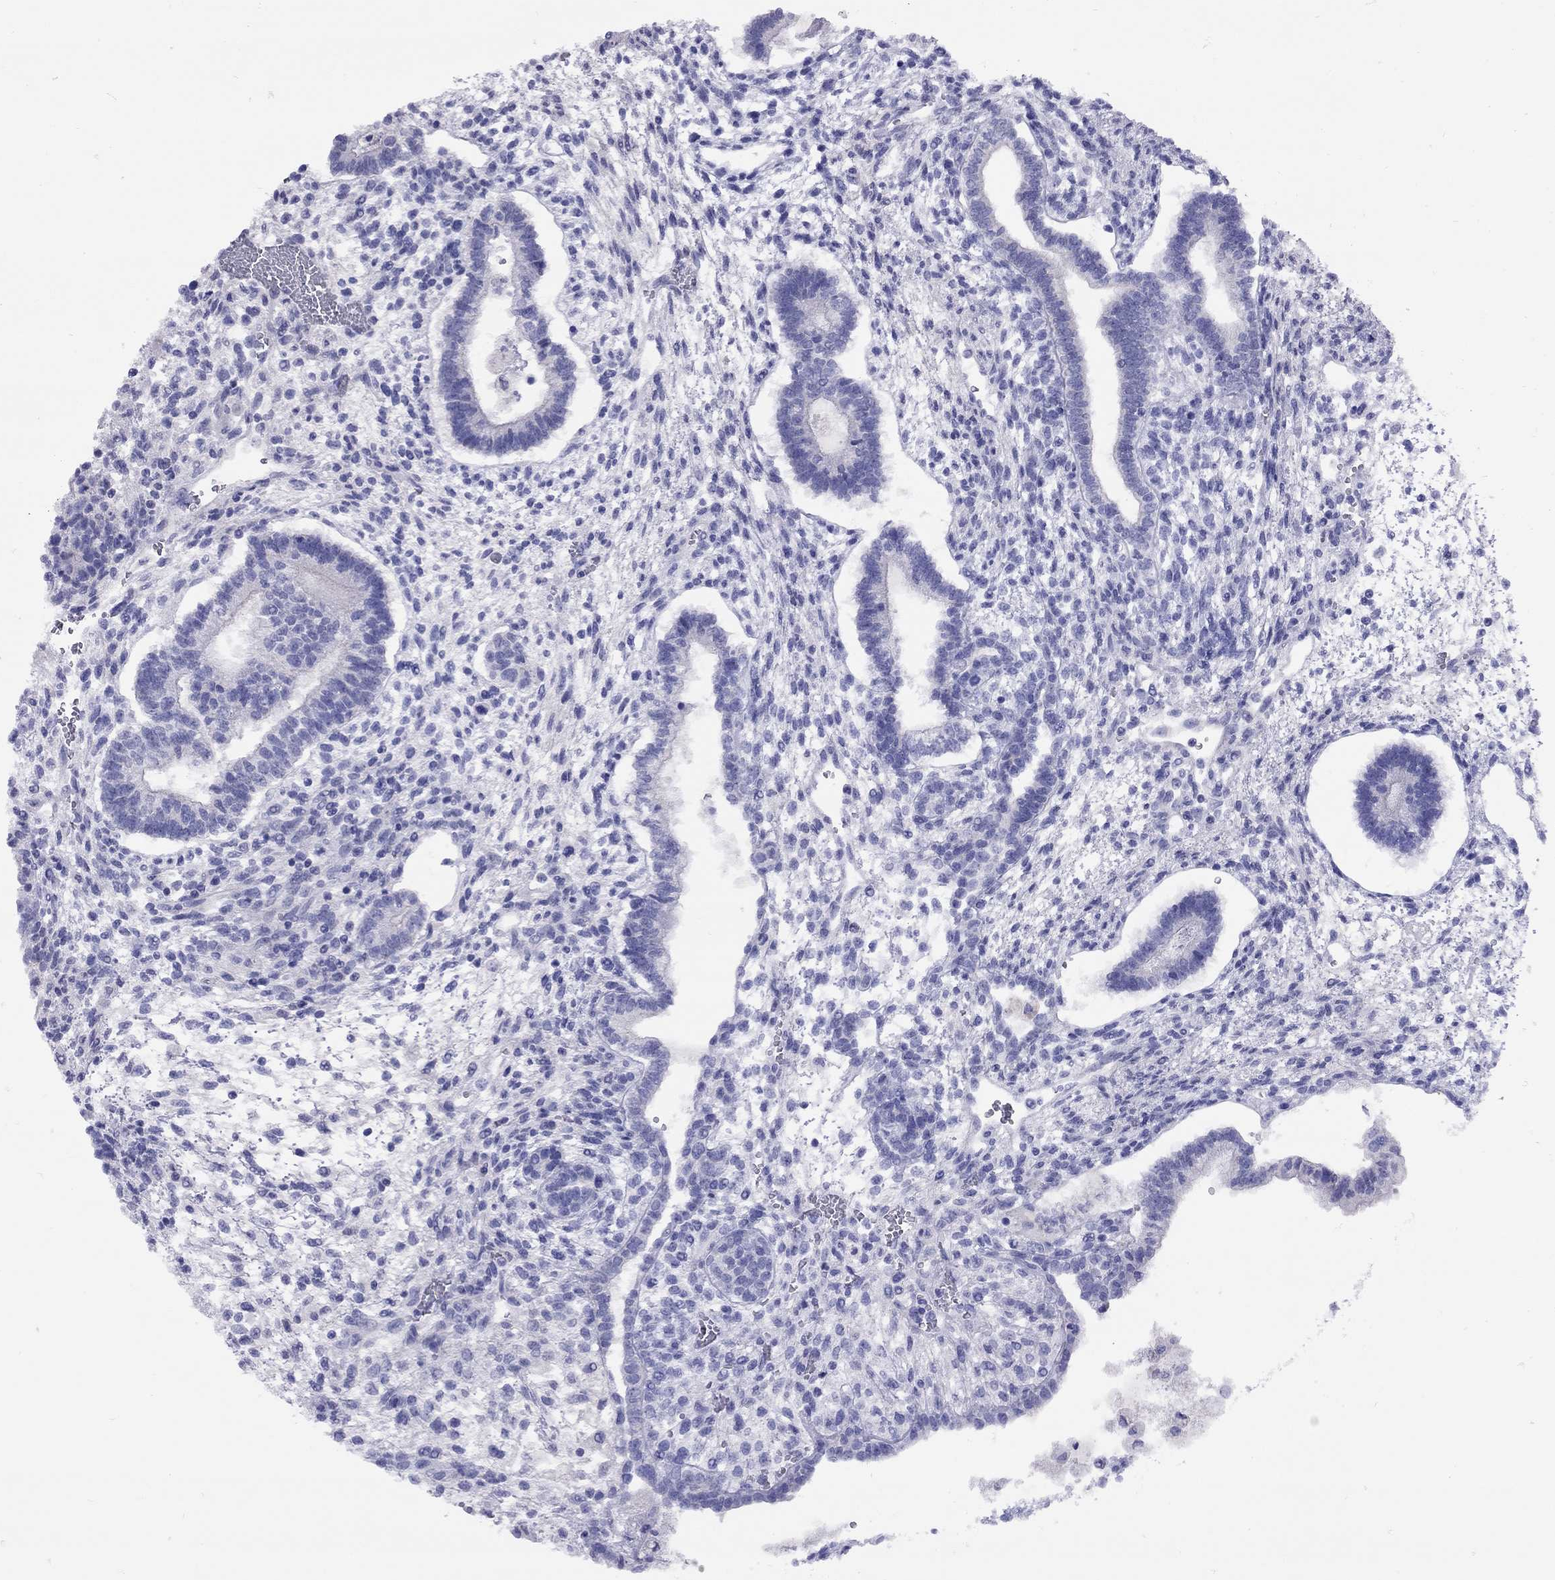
{"staining": {"intensity": "negative", "quantity": "none", "location": "none"}, "tissue": "testis cancer", "cell_type": "Tumor cells", "image_type": "cancer", "snomed": [{"axis": "morphology", "description": "Carcinoma, Embryonal, NOS"}, {"axis": "topography", "description": "Testis"}], "caption": "Human testis cancer stained for a protein using IHC demonstrates no staining in tumor cells.", "gene": "GRIA2", "patient": {"sex": "male", "age": 37}}